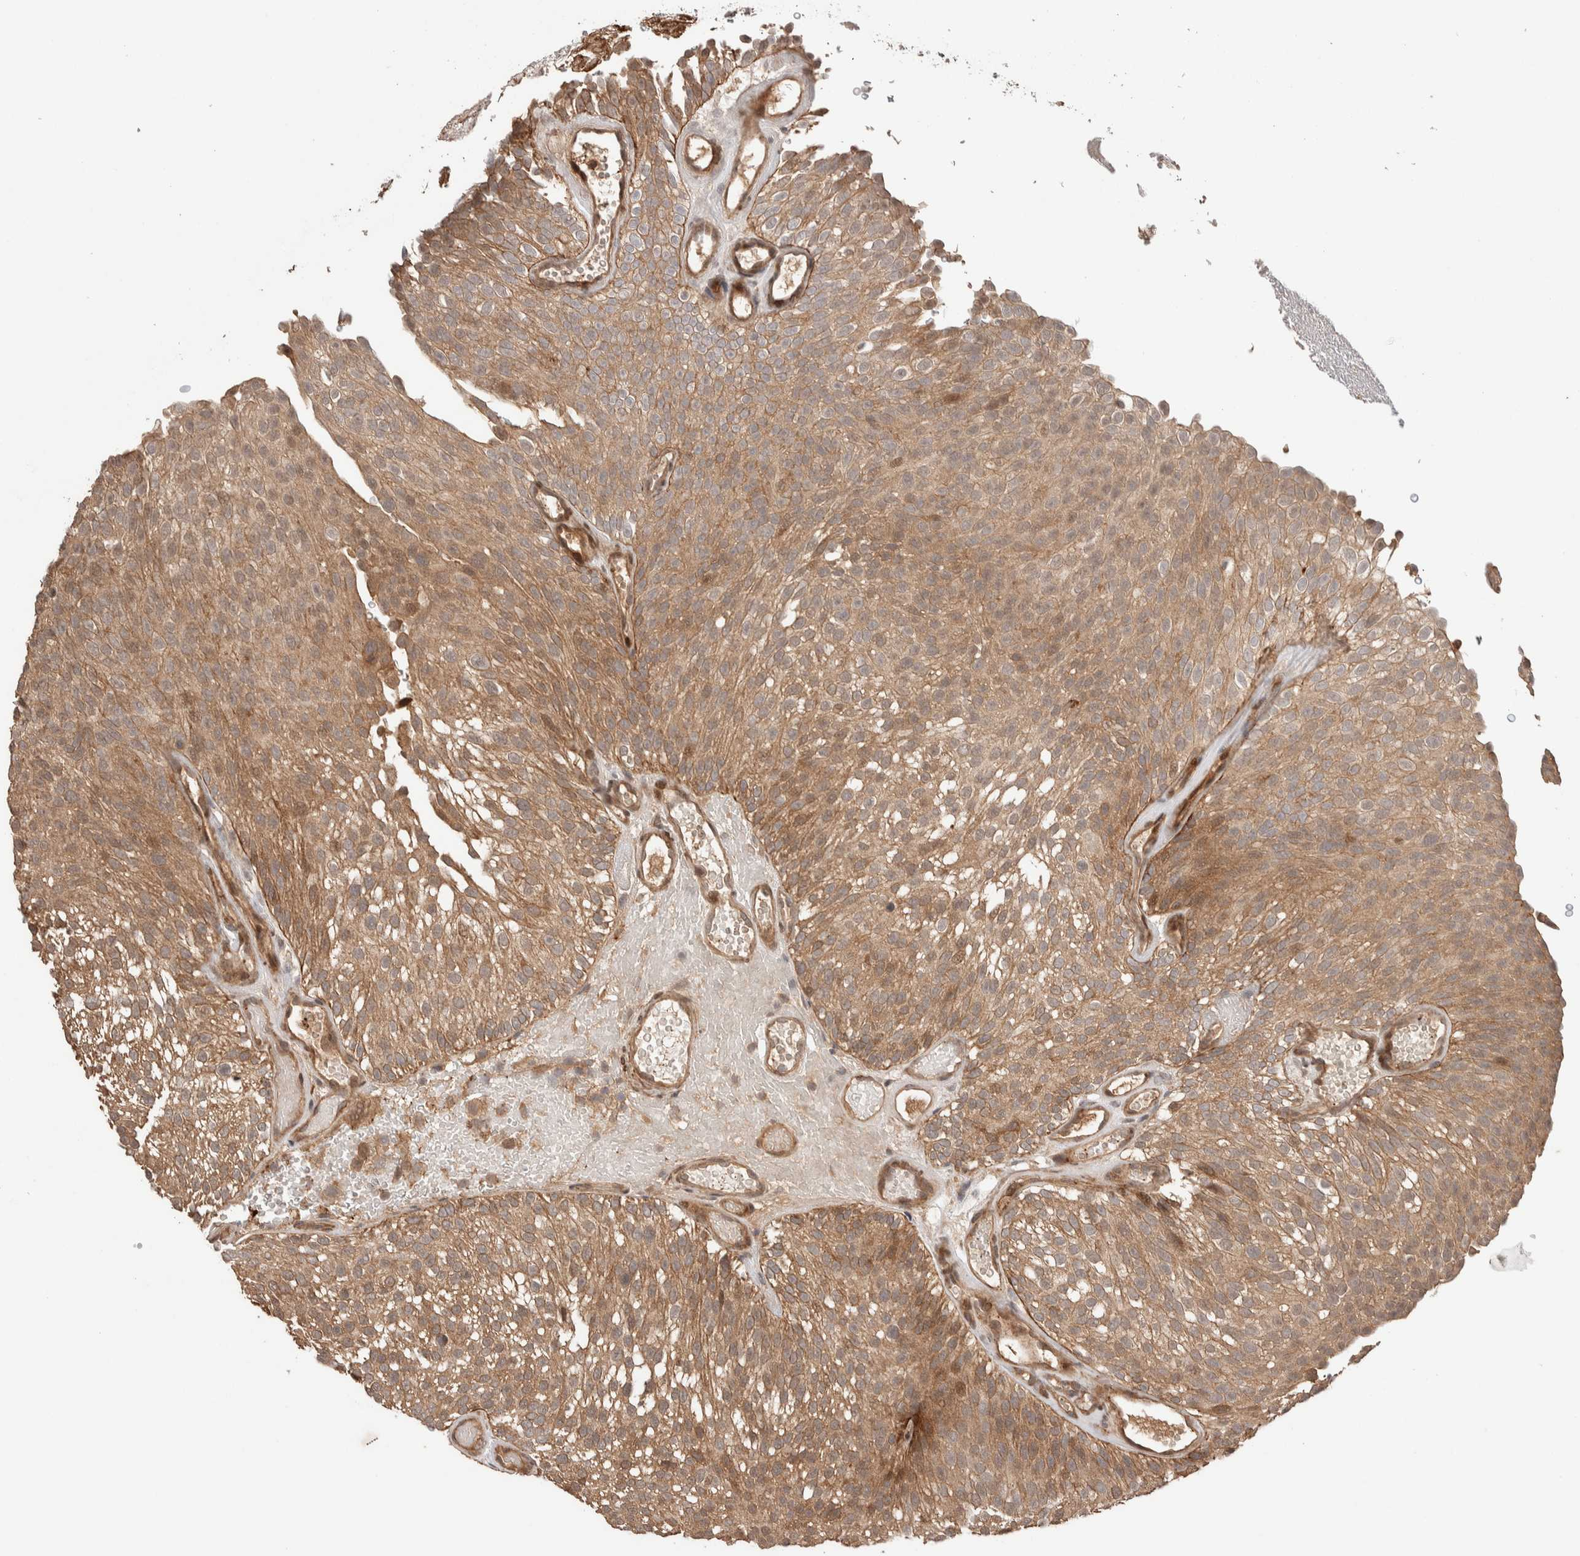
{"staining": {"intensity": "moderate", "quantity": ">75%", "location": "cytoplasmic/membranous,nuclear"}, "tissue": "urothelial cancer", "cell_type": "Tumor cells", "image_type": "cancer", "snomed": [{"axis": "morphology", "description": "Urothelial carcinoma, Low grade"}, {"axis": "topography", "description": "Urinary bladder"}], "caption": "This histopathology image reveals immunohistochemistry staining of urothelial cancer, with medium moderate cytoplasmic/membranous and nuclear expression in about >75% of tumor cells.", "gene": "PRDM15", "patient": {"sex": "male", "age": 78}}